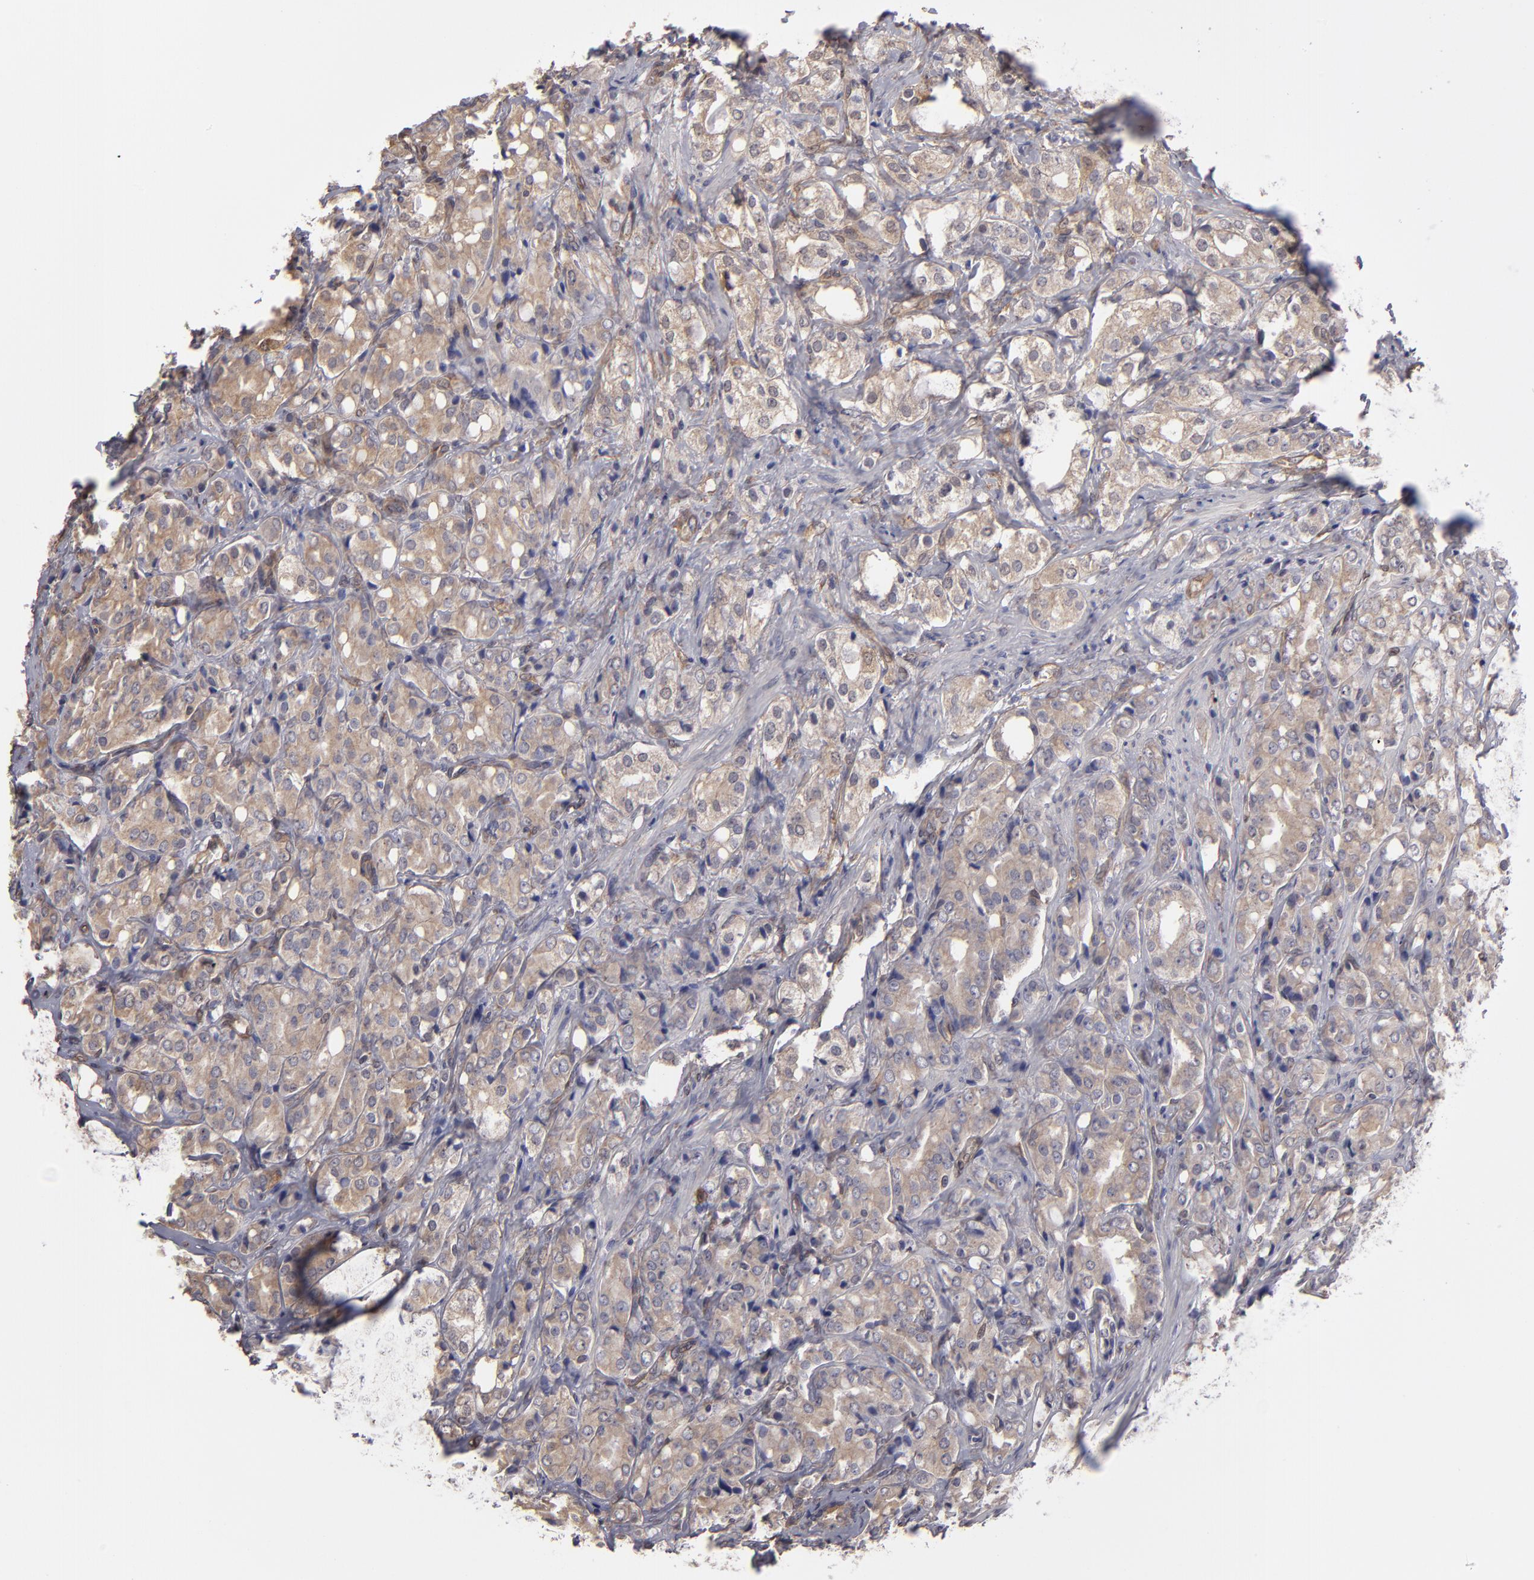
{"staining": {"intensity": "weak", "quantity": ">75%", "location": "cytoplasmic/membranous"}, "tissue": "prostate cancer", "cell_type": "Tumor cells", "image_type": "cancer", "snomed": [{"axis": "morphology", "description": "Adenocarcinoma, High grade"}, {"axis": "topography", "description": "Prostate"}], "caption": "Weak cytoplasmic/membranous protein expression is appreciated in about >75% of tumor cells in prostate cancer (adenocarcinoma (high-grade)). (Brightfield microscopy of DAB IHC at high magnification).", "gene": "NDRG2", "patient": {"sex": "male", "age": 68}}